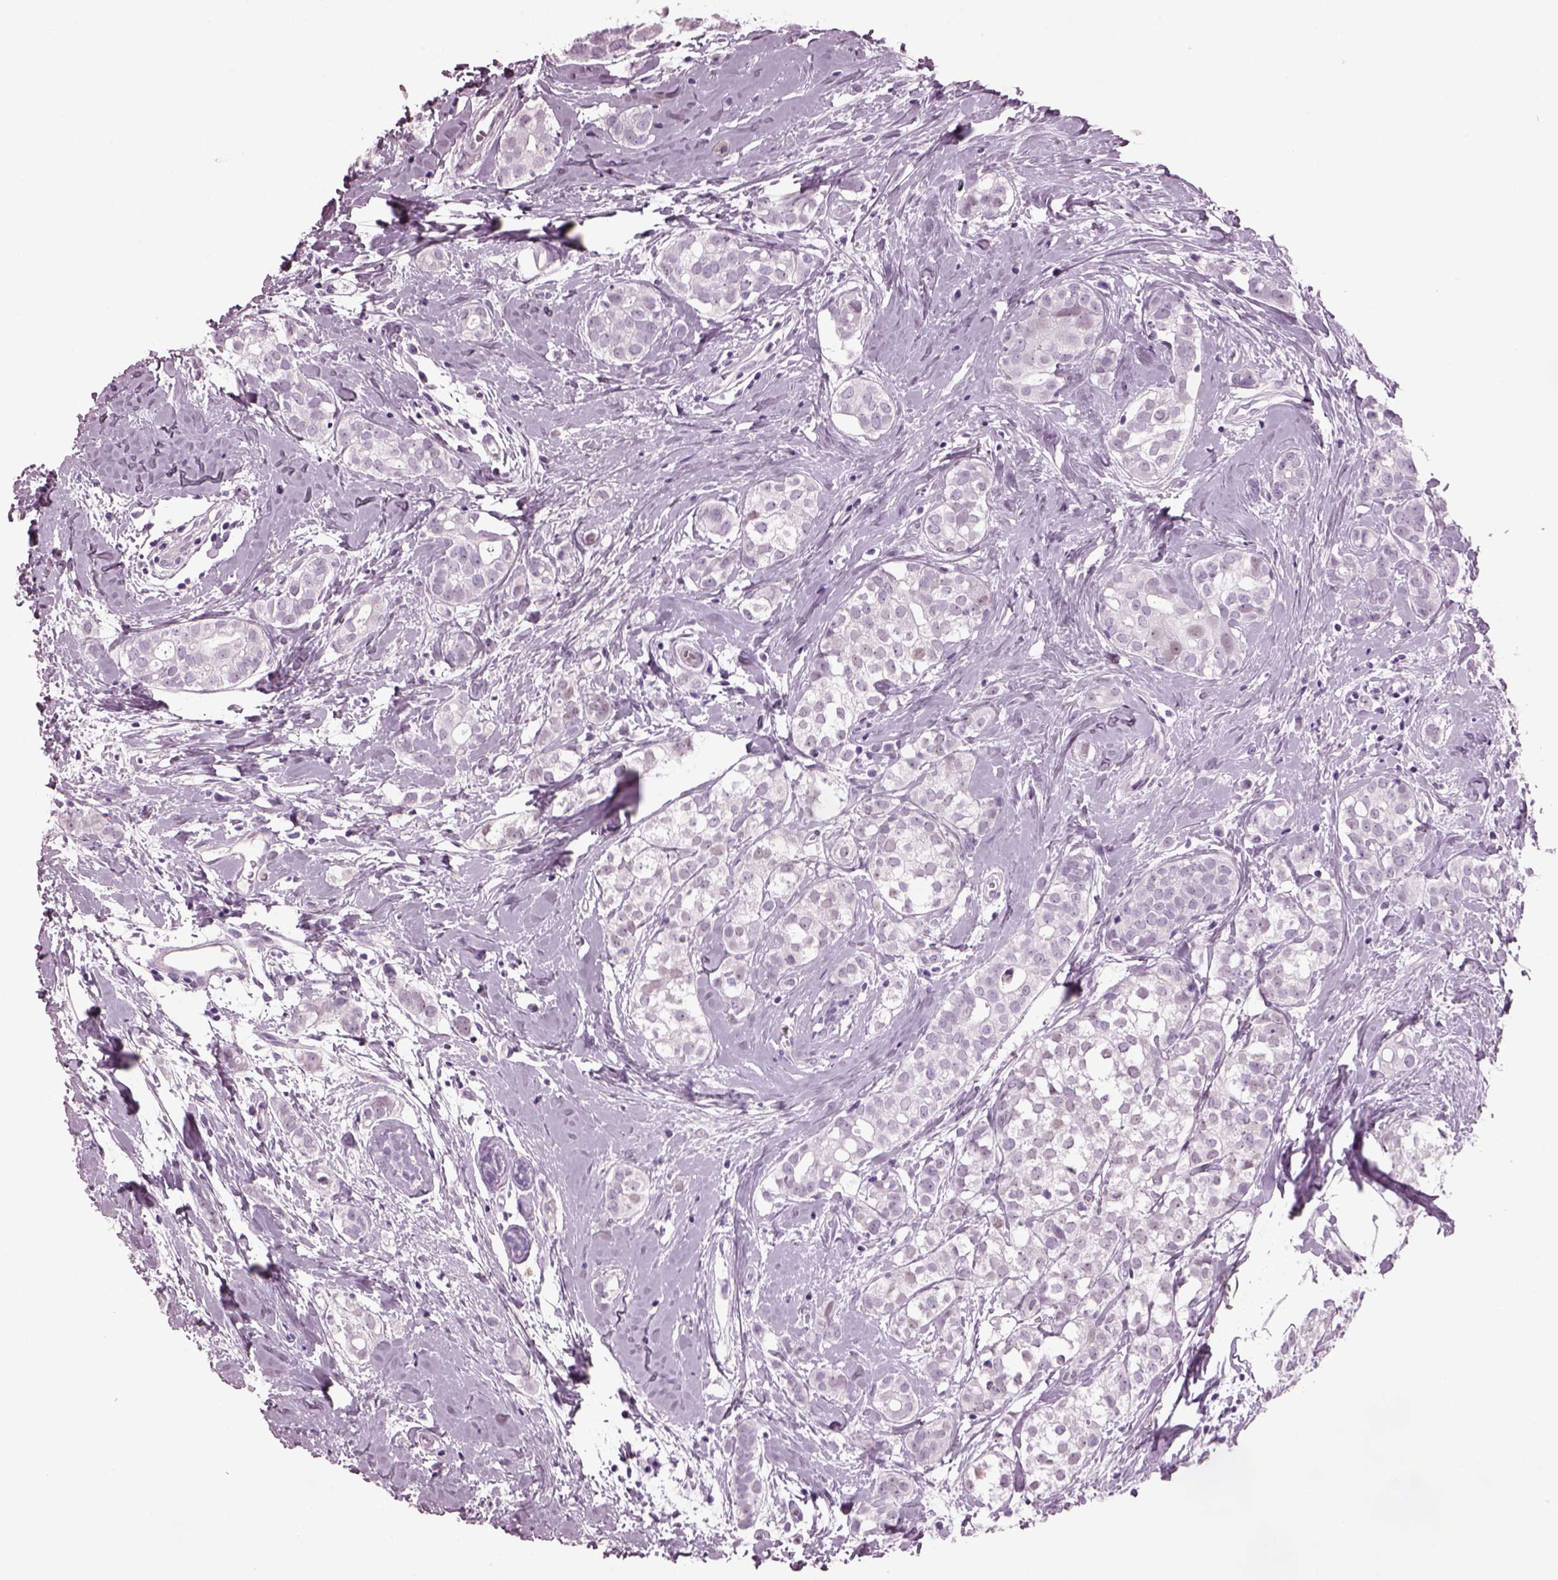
{"staining": {"intensity": "negative", "quantity": "none", "location": "none"}, "tissue": "breast cancer", "cell_type": "Tumor cells", "image_type": "cancer", "snomed": [{"axis": "morphology", "description": "Duct carcinoma"}, {"axis": "topography", "description": "Breast"}], "caption": "High power microscopy histopathology image of an IHC image of breast cancer, revealing no significant expression in tumor cells.", "gene": "KRTAP3-2", "patient": {"sex": "female", "age": 40}}